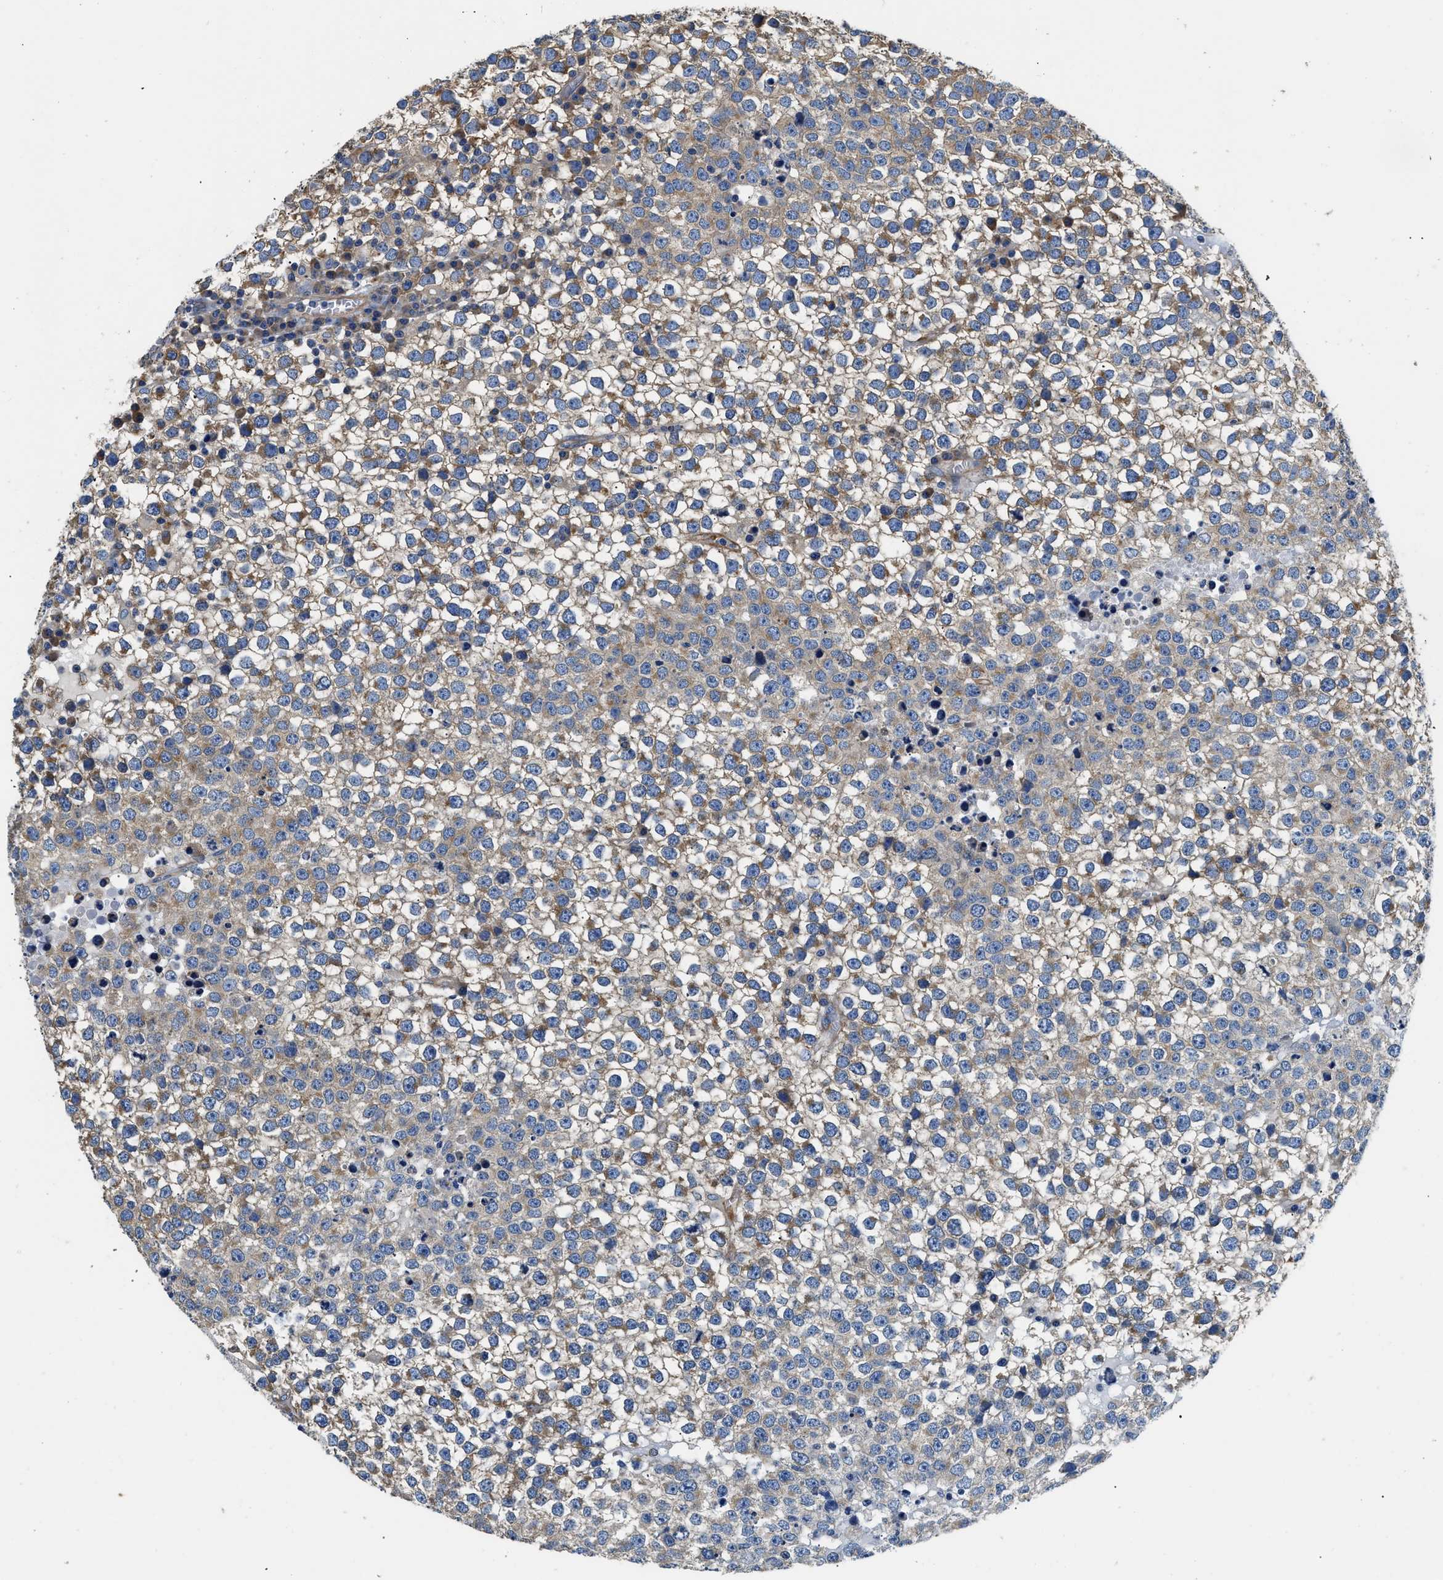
{"staining": {"intensity": "moderate", "quantity": "25%-75%", "location": "cytoplasmic/membranous"}, "tissue": "testis cancer", "cell_type": "Tumor cells", "image_type": "cancer", "snomed": [{"axis": "morphology", "description": "Seminoma, NOS"}, {"axis": "topography", "description": "Testis"}], "caption": "About 25%-75% of tumor cells in human testis cancer (seminoma) display moderate cytoplasmic/membranous protein positivity as visualized by brown immunohistochemical staining.", "gene": "CSDE1", "patient": {"sex": "male", "age": 65}}